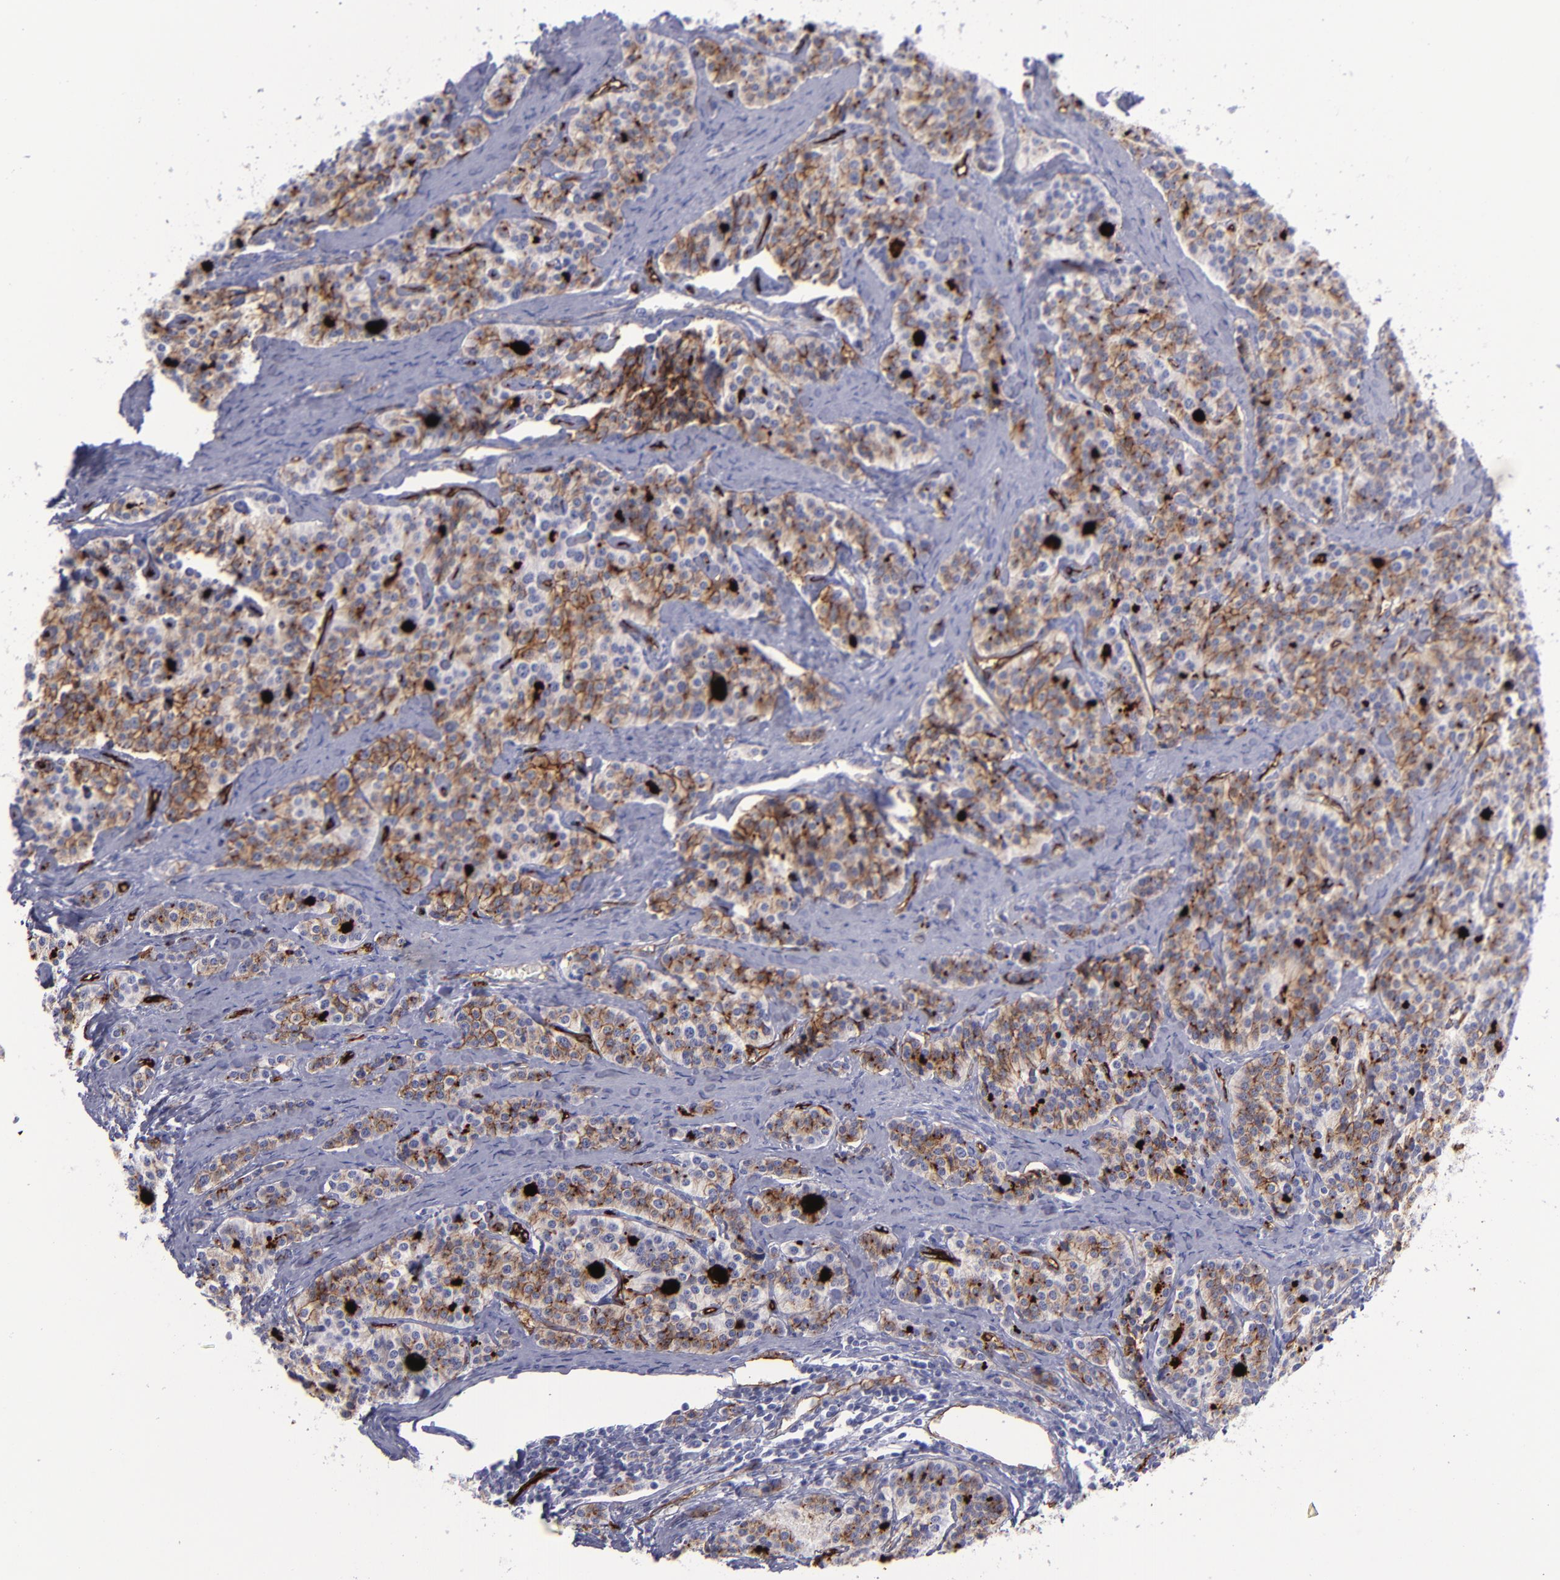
{"staining": {"intensity": "moderate", "quantity": ">75%", "location": "cytoplasmic/membranous"}, "tissue": "carcinoid", "cell_type": "Tumor cells", "image_type": "cancer", "snomed": [{"axis": "morphology", "description": "Carcinoid, malignant, NOS"}, {"axis": "topography", "description": "Small intestine"}], "caption": "Immunohistochemical staining of malignant carcinoid demonstrates medium levels of moderate cytoplasmic/membranous protein staining in approximately >75% of tumor cells.", "gene": "ACE", "patient": {"sex": "male", "age": 63}}